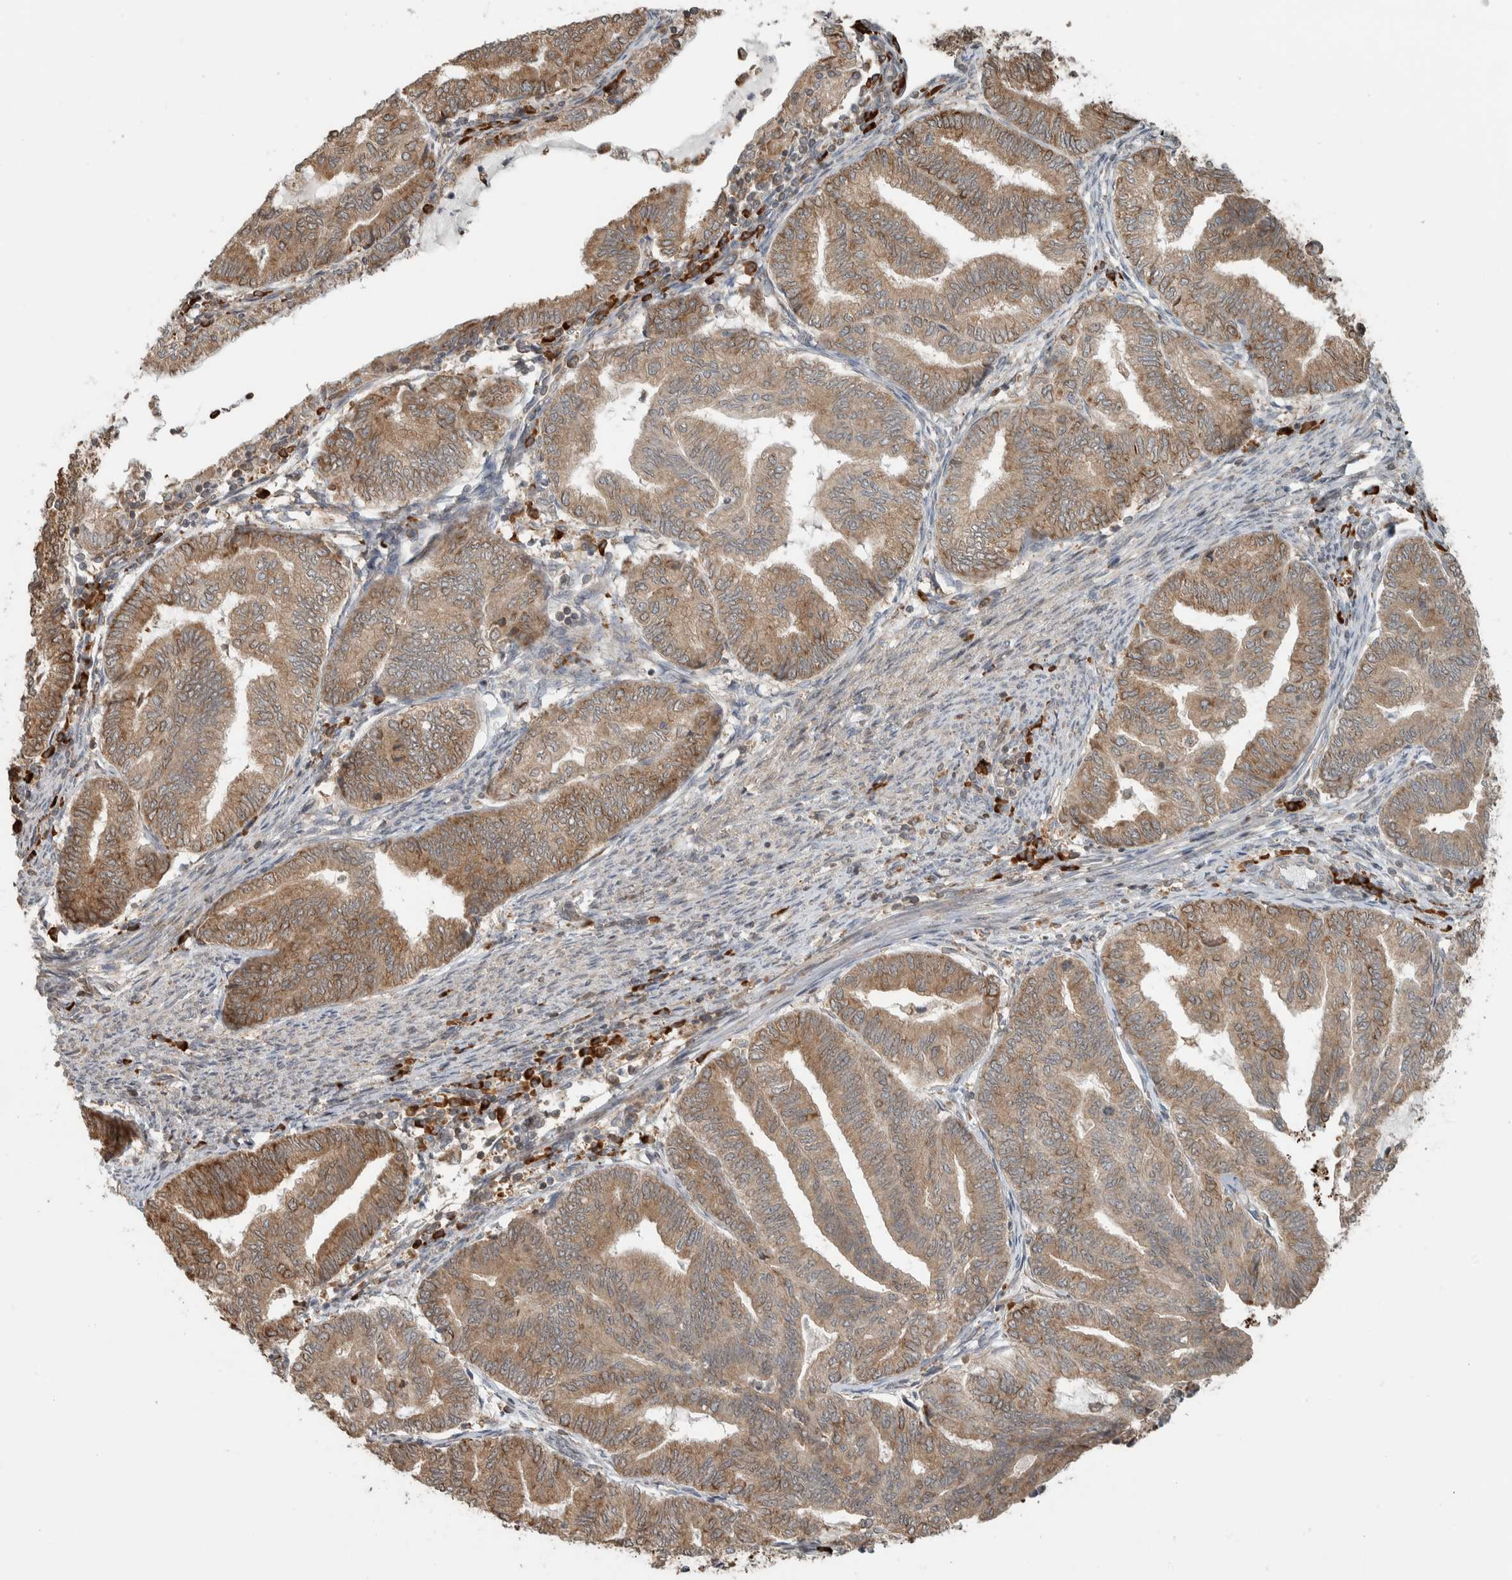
{"staining": {"intensity": "moderate", "quantity": ">75%", "location": "cytoplasmic/membranous"}, "tissue": "endometrial cancer", "cell_type": "Tumor cells", "image_type": "cancer", "snomed": [{"axis": "morphology", "description": "Adenocarcinoma, NOS"}, {"axis": "topography", "description": "Endometrium"}], "caption": "Human endometrial adenocarcinoma stained for a protein (brown) demonstrates moderate cytoplasmic/membranous positive expression in approximately >75% of tumor cells.", "gene": "CNTROB", "patient": {"sex": "female", "age": 79}}